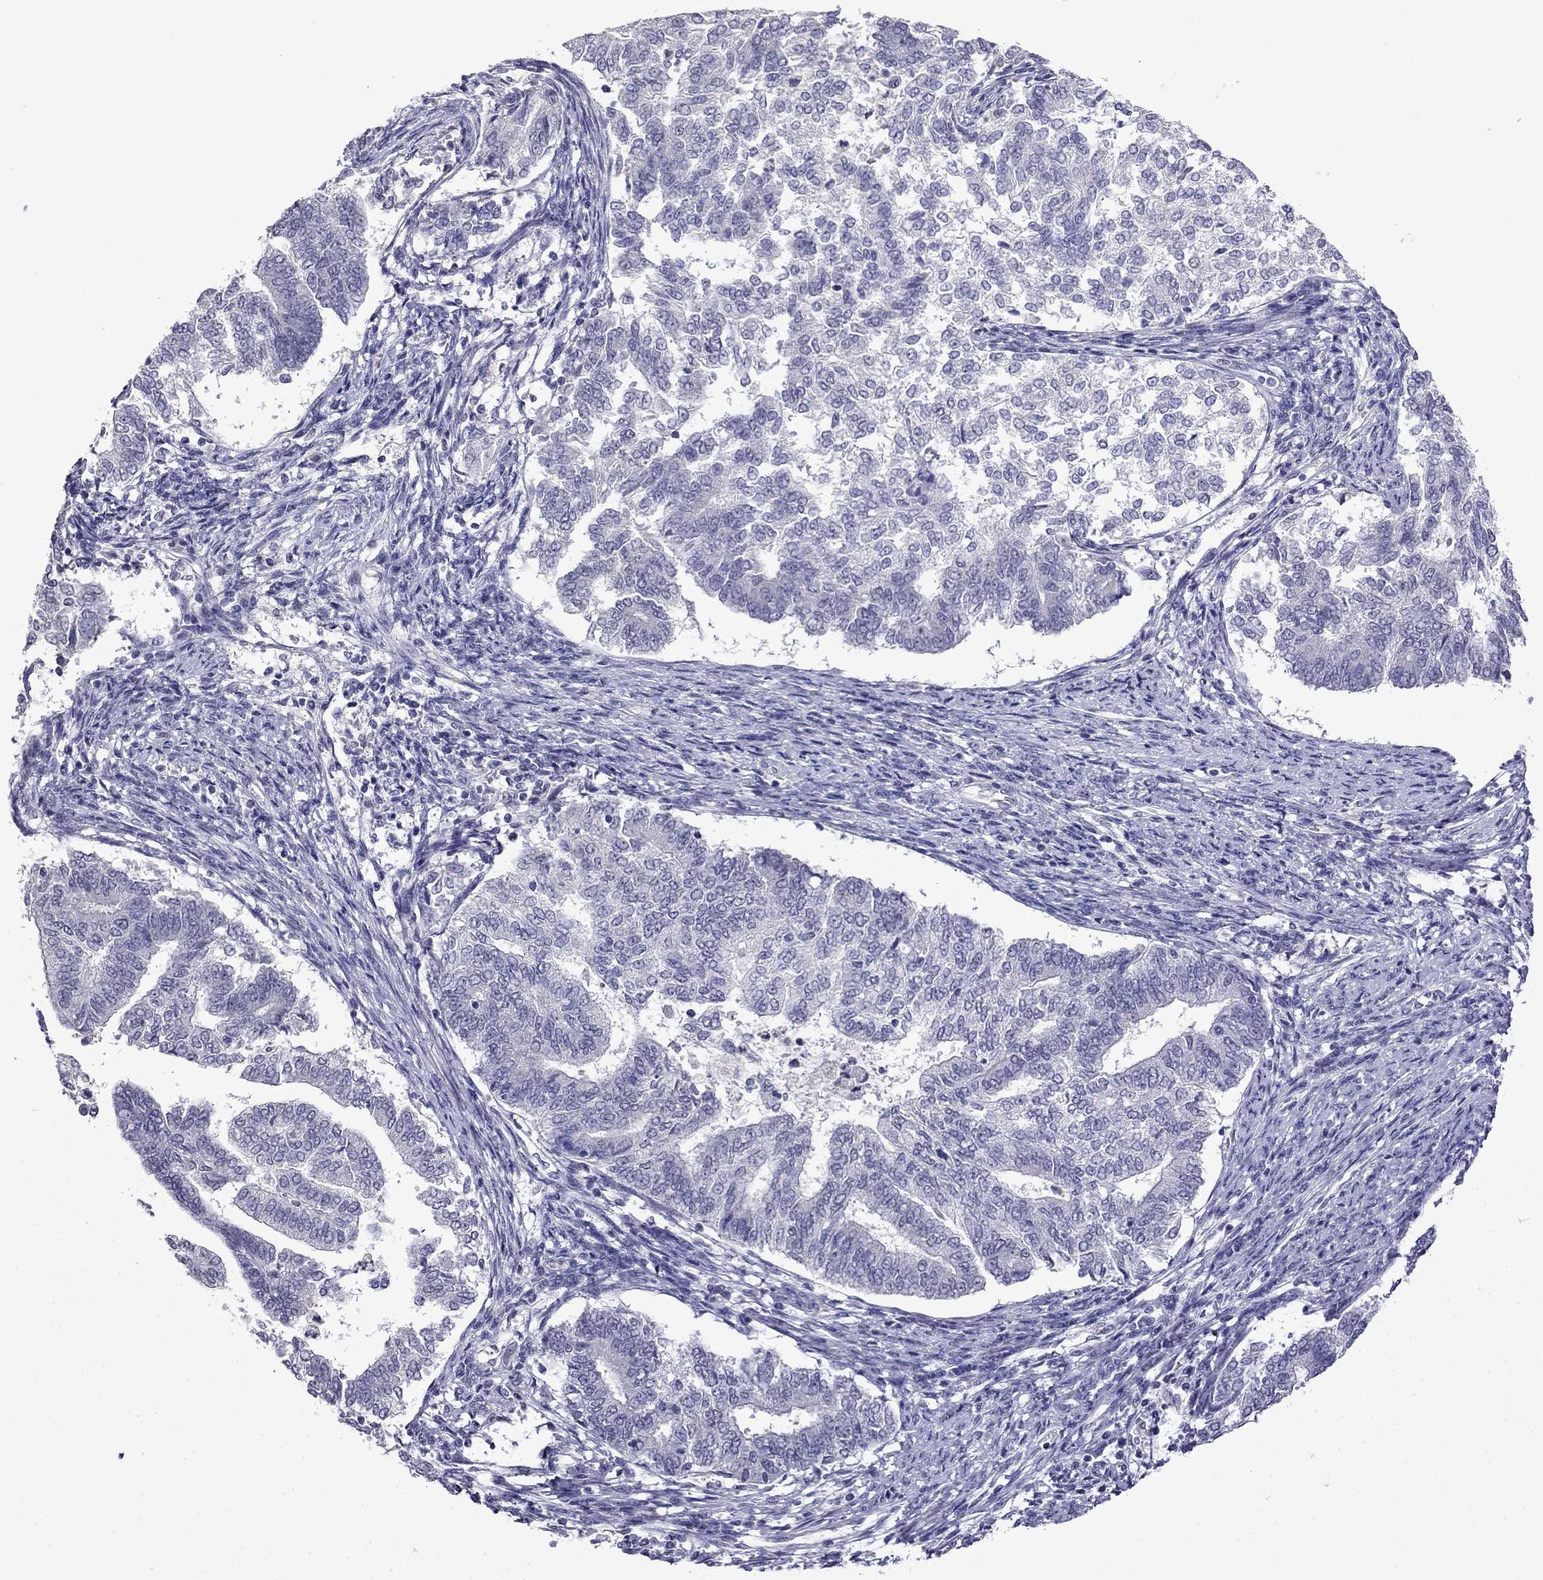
{"staining": {"intensity": "negative", "quantity": "none", "location": "none"}, "tissue": "endometrial cancer", "cell_type": "Tumor cells", "image_type": "cancer", "snomed": [{"axis": "morphology", "description": "Adenocarcinoma, NOS"}, {"axis": "topography", "description": "Endometrium"}], "caption": "This is an immunohistochemistry image of human adenocarcinoma (endometrial). There is no expression in tumor cells.", "gene": "STAR", "patient": {"sex": "female", "age": 65}}